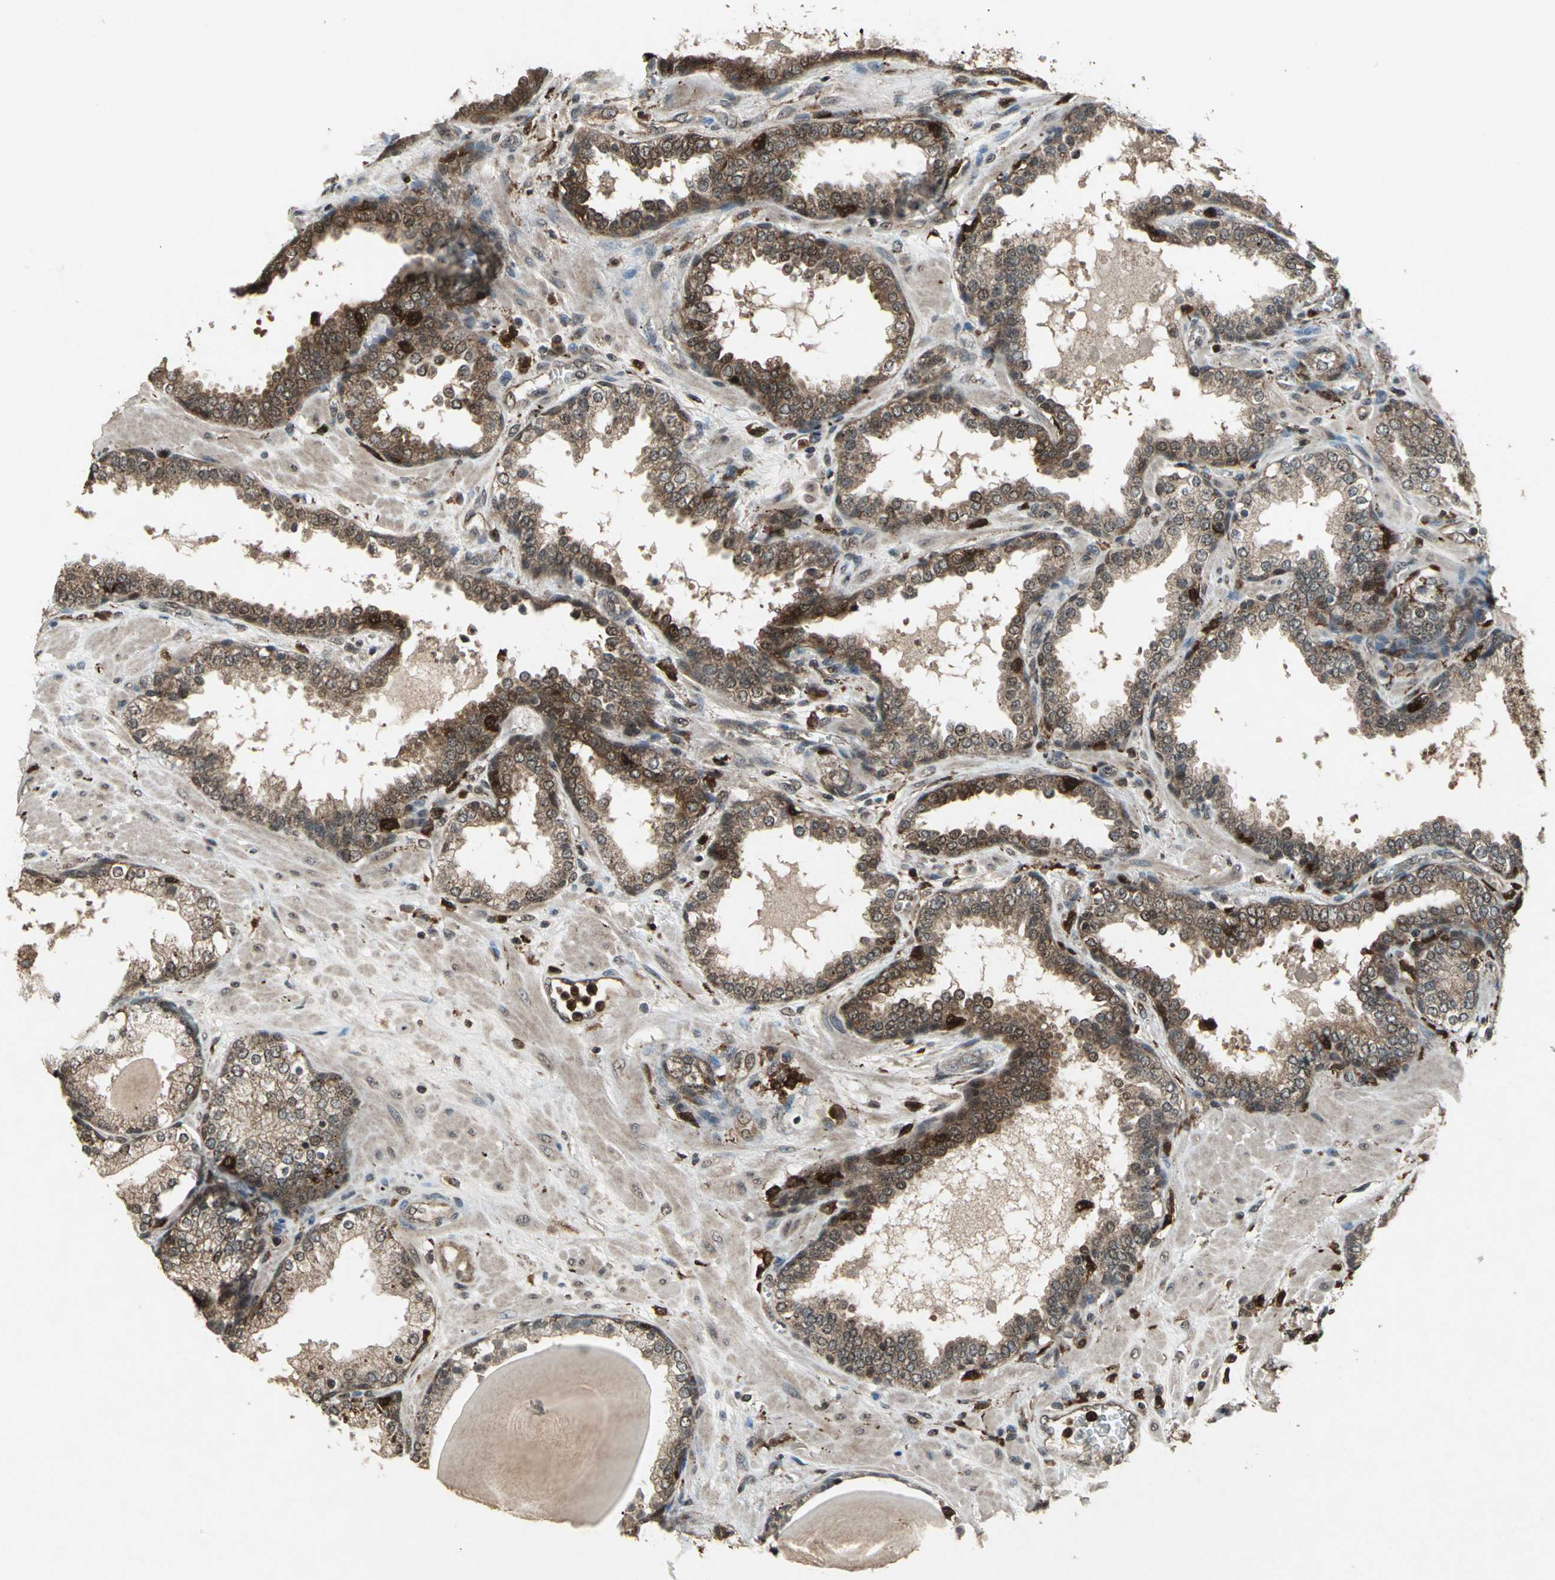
{"staining": {"intensity": "strong", "quantity": "25%-75%", "location": "cytoplasmic/membranous"}, "tissue": "prostate", "cell_type": "Glandular cells", "image_type": "normal", "snomed": [{"axis": "morphology", "description": "Normal tissue, NOS"}, {"axis": "topography", "description": "Prostate"}], "caption": "Immunohistochemistry (IHC) staining of normal prostate, which displays high levels of strong cytoplasmic/membranous positivity in approximately 25%-75% of glandular cells indicating strong cytoplasmic/membranous protein positivity. The staining was performed using DAB (3,3'-diaminobenzidine) (brown) for protein detection and nuclei were counterstained in hematoxylin (blue).", "gene": "PYCARD", "patient": {"sex": "male", "age": 51}}